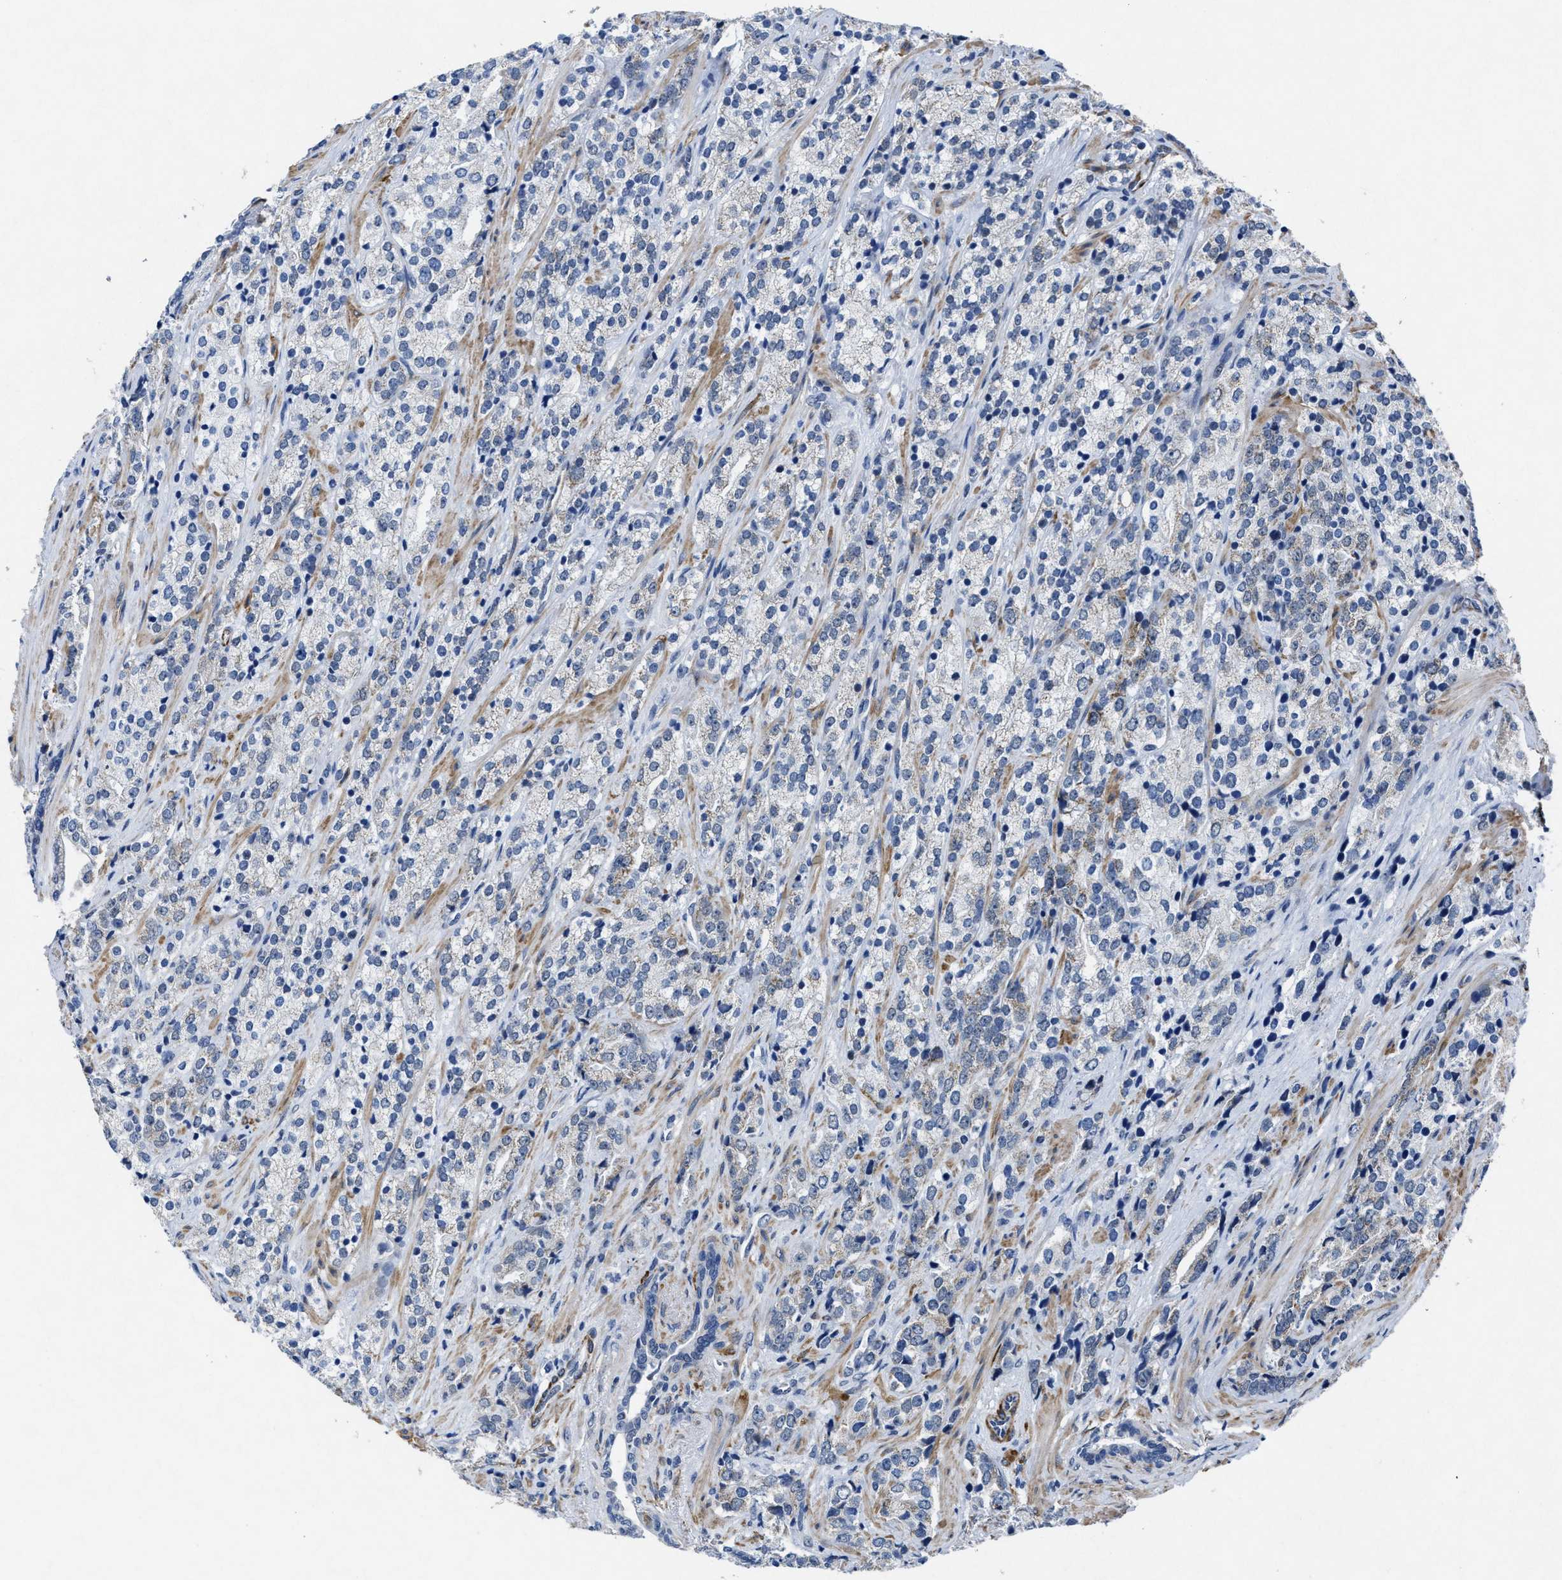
{"staining": {"intensity": "weak", "quantity": "<25%", "location": "cytoplasmic/membranous"}, "tissue": "prostate cancer", "cell_type": "Tumor cells", "image_type": "cancer", "snomed": [{"axis": "morphology", "description": "Adenocarcinoma, High grade"}, {"axis": "topography", "description": "Prostate"}], "caption": "Immunohistochemistry of prostate cancer (adenocarcinoma (high-grade)) displays no positivity in tumor cells.", "gene": "ID3", "patient": {"sex": "male", "age": 71}}